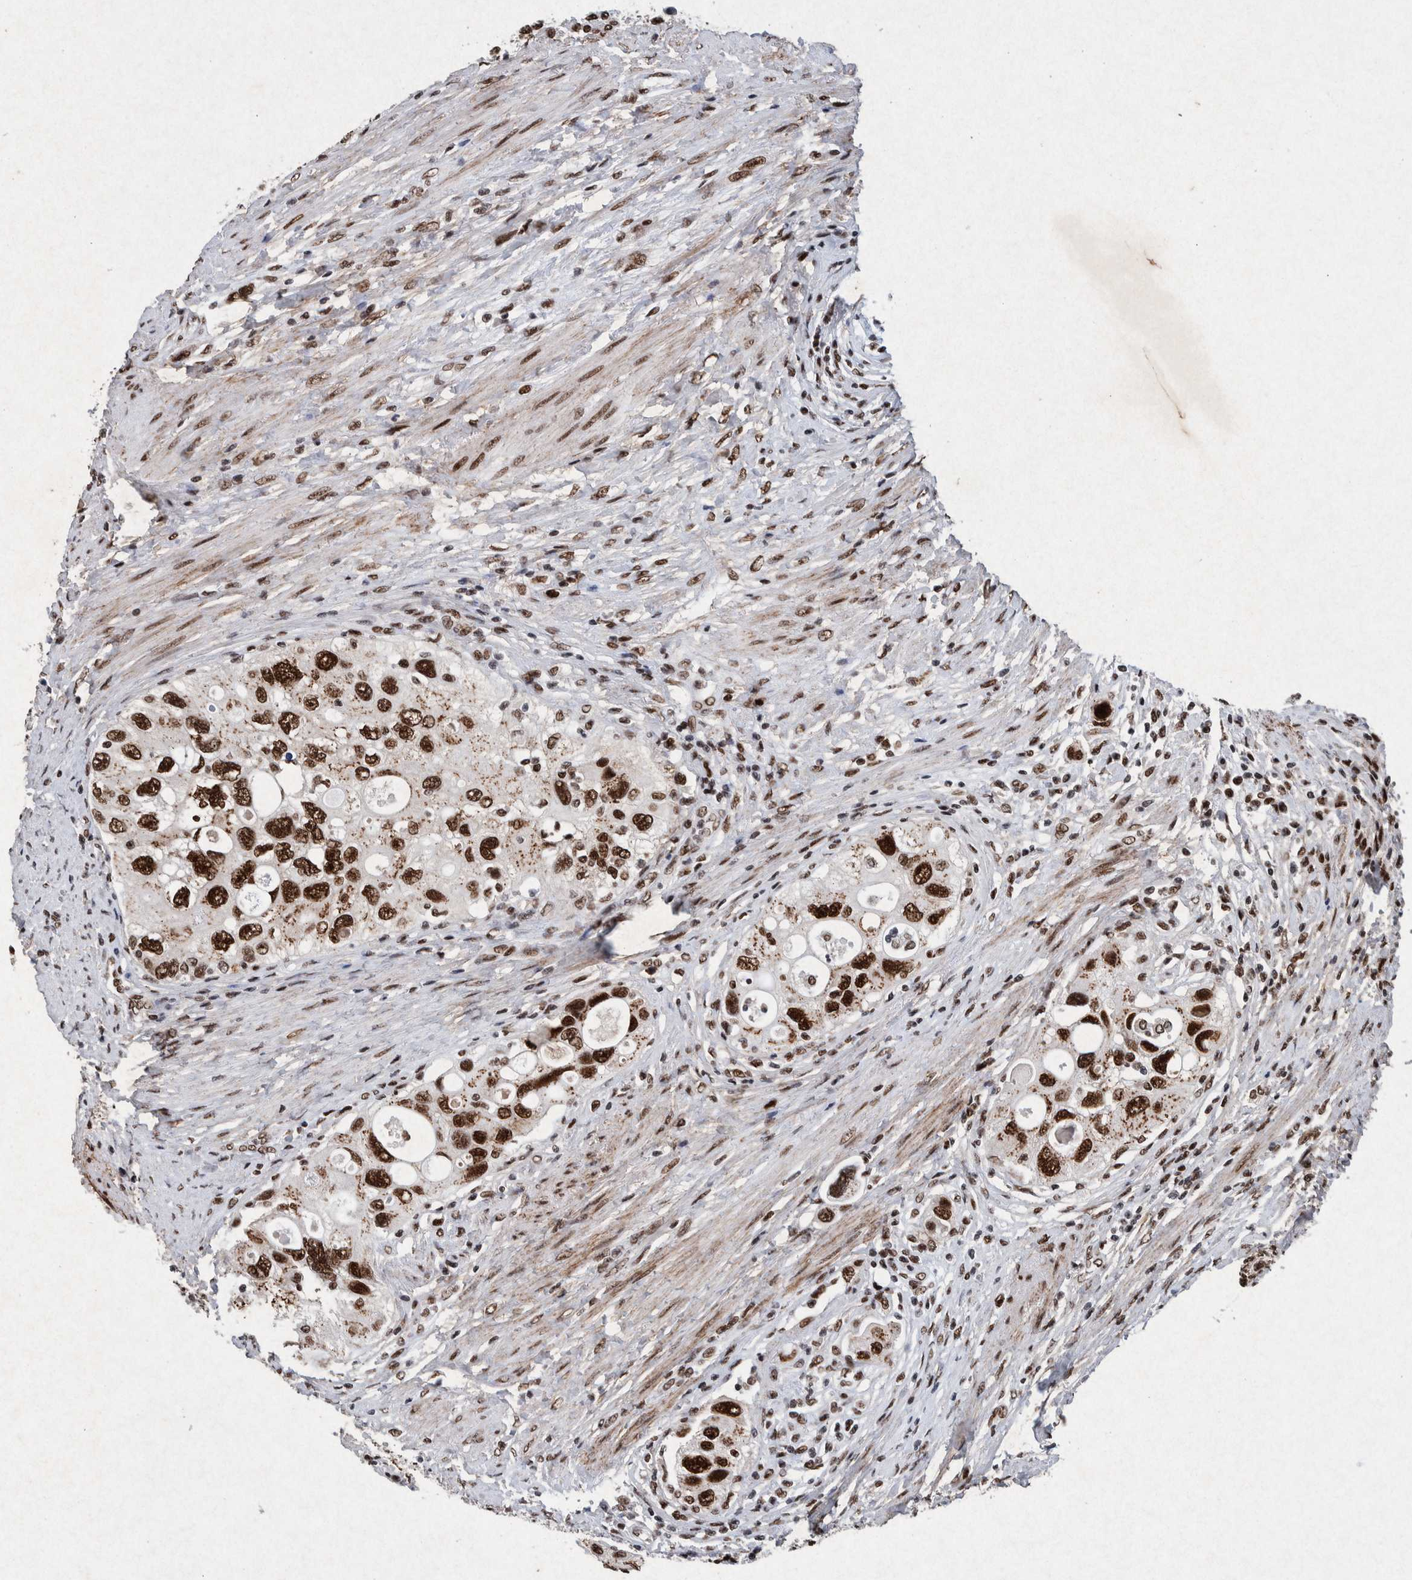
{"staining": {"intensity": "strong", "quantity": ">75%", "location": "nuclear"}, "tissue": "urothelial cancer", "cell_type": "Tumor cells", "image_type": "cancer", "snomed": [{"axis": "morphology", "description": "Urothelial carcinoma, High grade"}, {"axis": "topography", "description": "Urinary bladder"}], "caption": "High-grade urothelial carcinoma stained with immunohistochemistry displays strong nuclear positivity in approximately >75% of tumor cells.", "gene": "TAF10", "patient": {"sex": "female", "age": 56}}